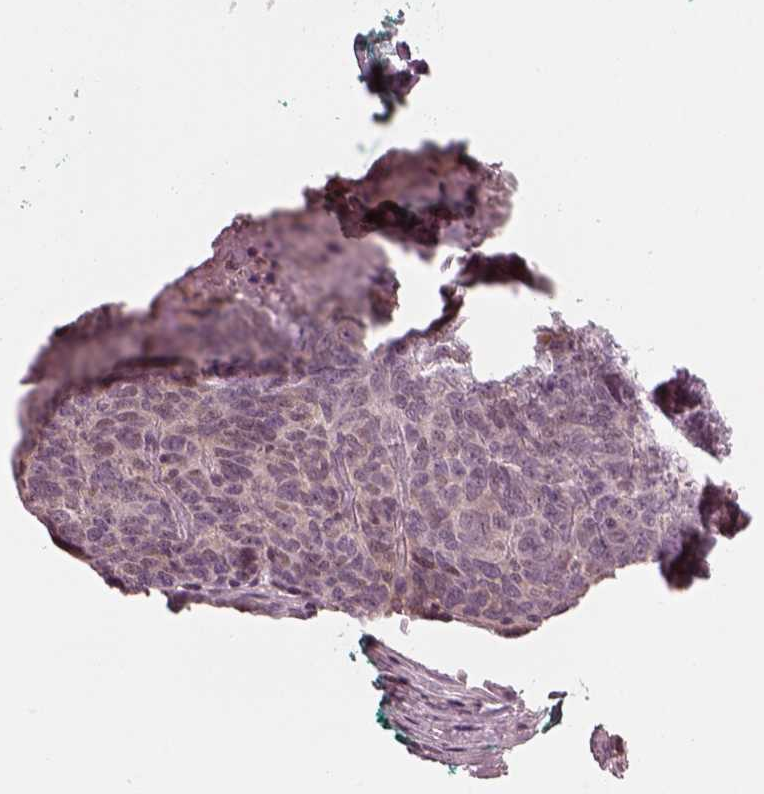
{"staining": {"intensity": "negative", "quantity": "none", "location": "none"}, "tissue": "skin cancer", "cell_type": "Tumor cells", "image_type": "cancer", "snomed": [{"axis": "morphology", "description": "Squamous cell carcinoma, NOS"}, {"axis": "topography", "description": "Skin"}, {"axis": "topography", "description": "Anal"}], "caption": "A micrograph of human skin cancer is negative for staining in tumor cells.", "gene": "BFSP1", "patient": {"sex": "female", "age": 51}}